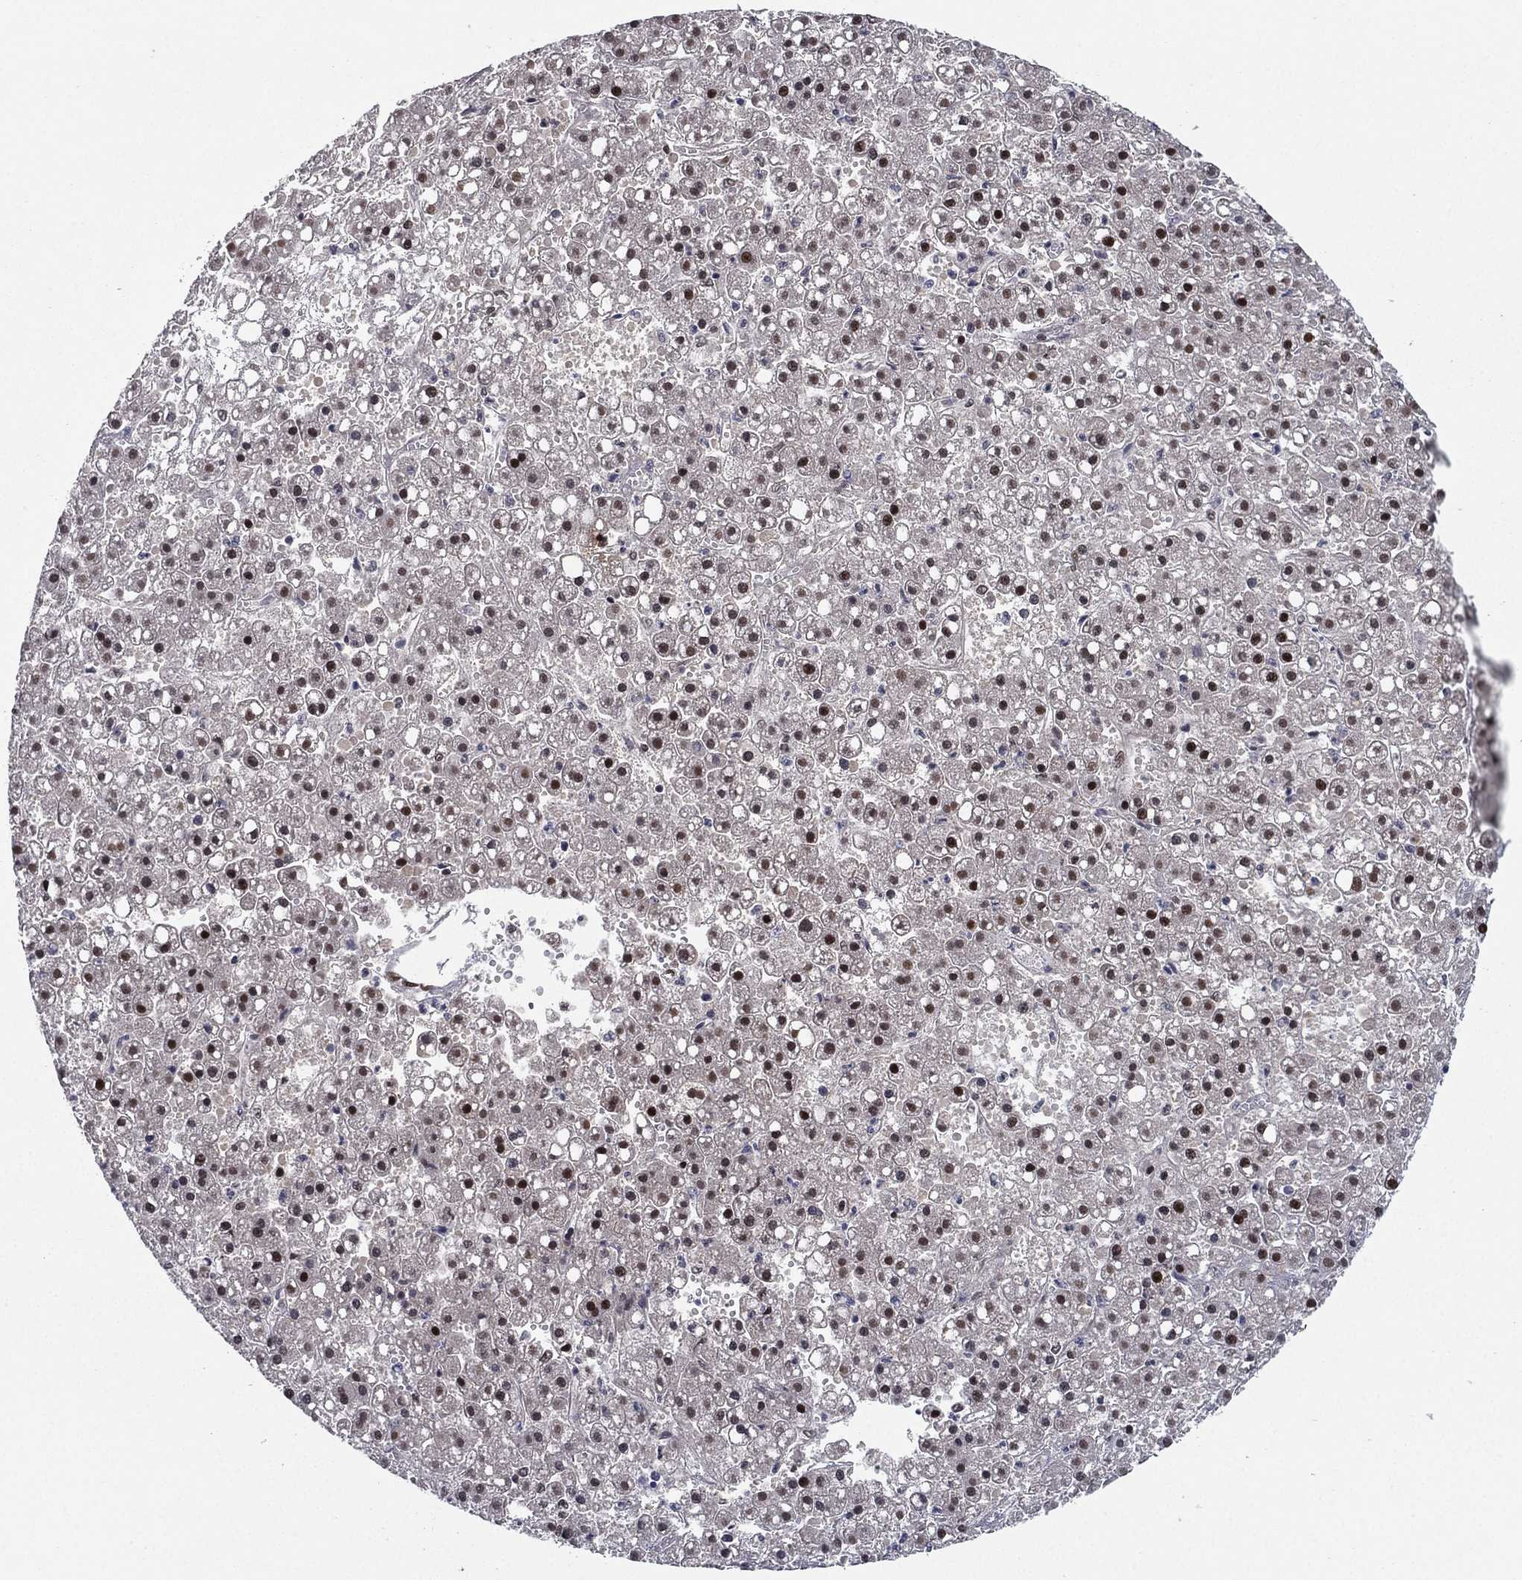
{"staining": {"intensity": "strong", "quantity": "<25%", "location": "nuclear"}, "tissue": "liver cancer", "cell_type": "Tumor cells", "image_type": "cancer", "snomed": [{"axis": "morphology", "description": "Carcinoma, Hepatocellular, NOS"}, {"axis": "topography", "description": "Liver"}], "caption": "The histopathology image displays immunohistochemical staining of hepatocellular carcinoma (liver). There is strong nuclear positivity is present in approximately <25% of tumor cells.", "gene": "RTF1", "patient": {"sex": "male", "age": 67}}